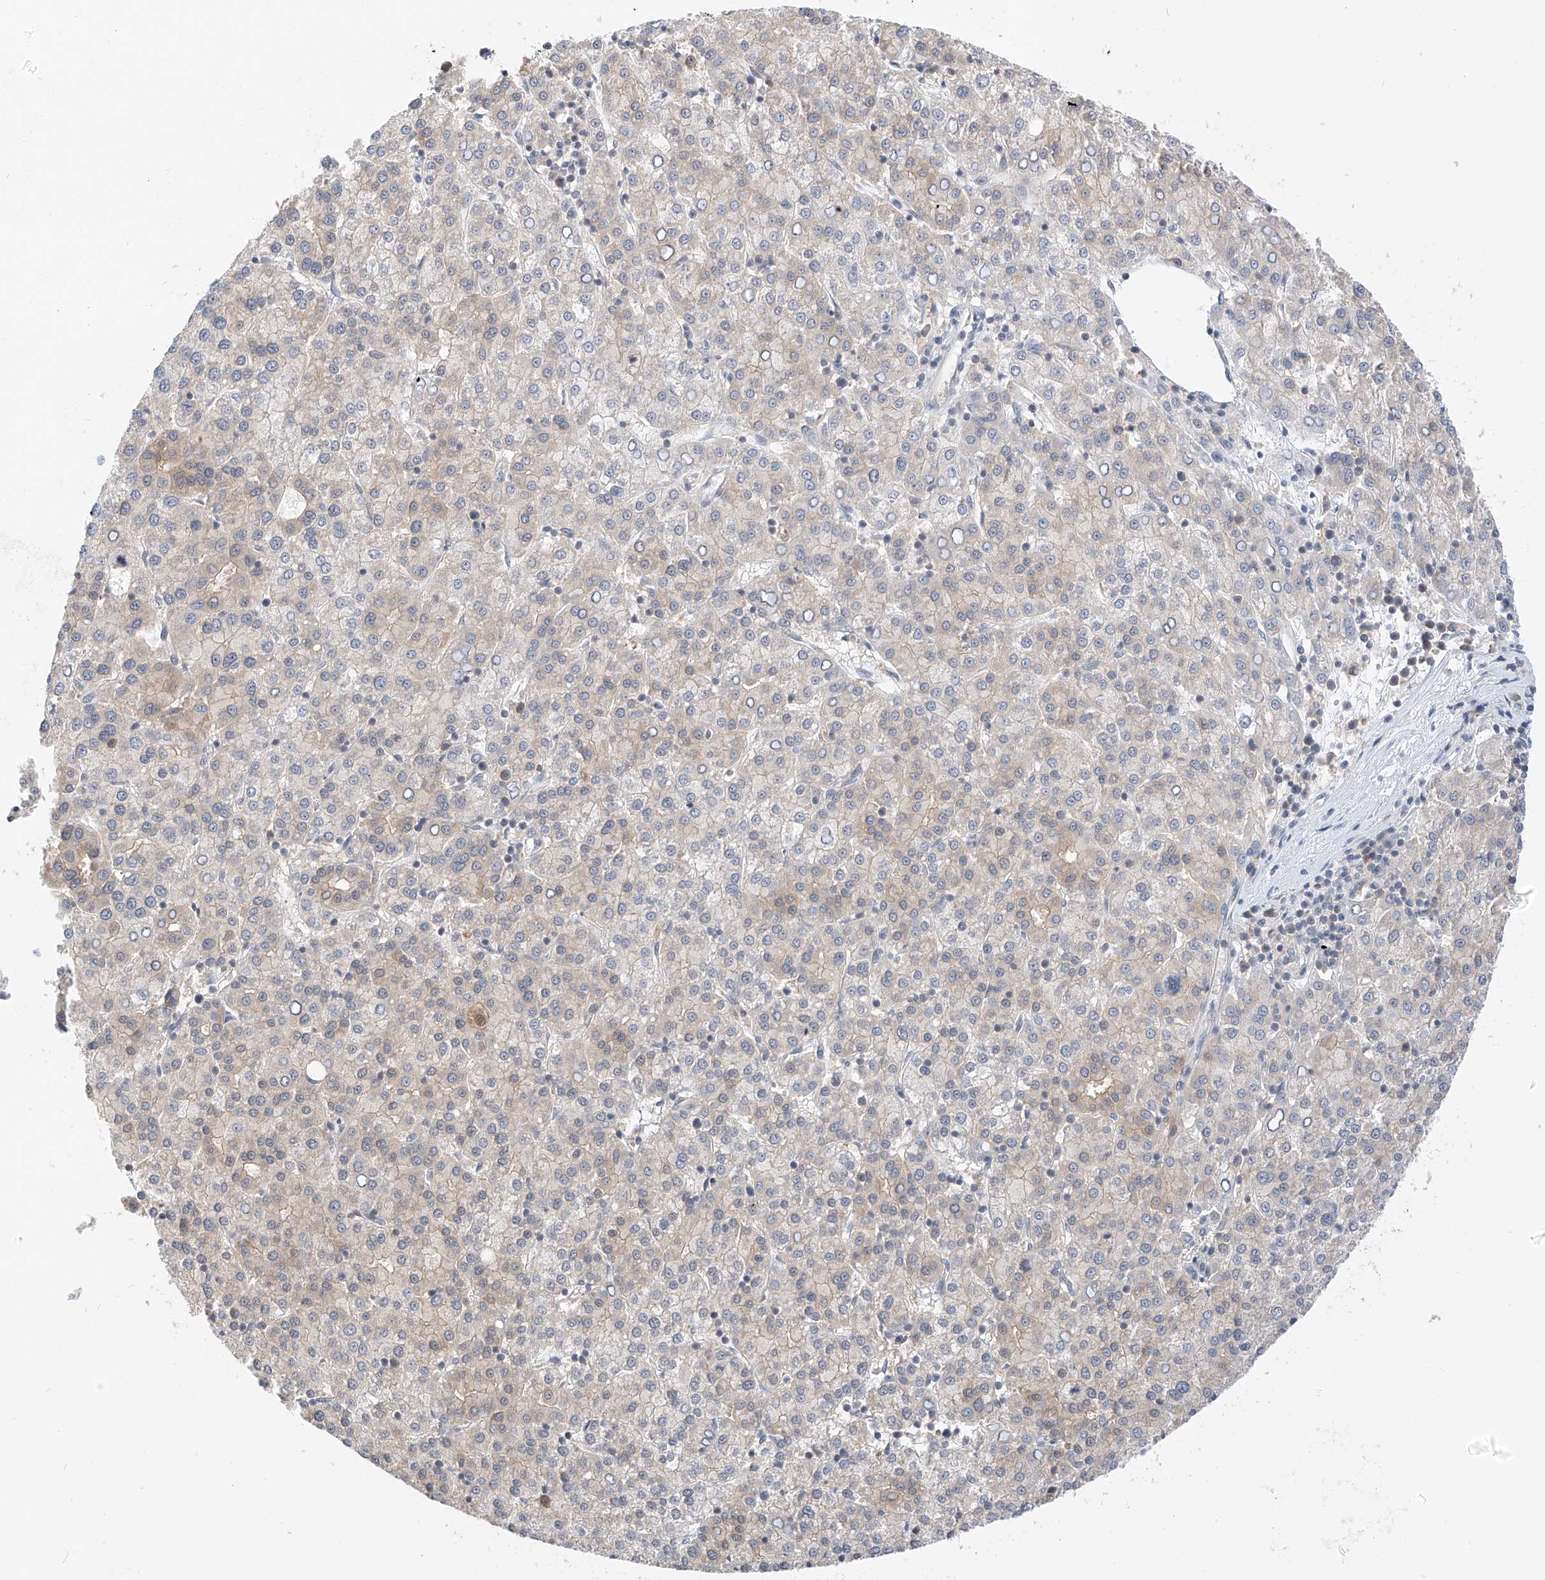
{"staining": {"intensity": "weak", "quantity": "25%-75%", "location": "cytoplasmic/membranous"}, "tissue": "liver cancer", "cell_type": "Tumor cells", "image_type": "cancer", "snomed": [{"axis": "morphology", "description": "Carcinoma, Hepatocellular, NOS"}, {"axis": "topography", "description": "Liver"}], "caption": "This is an image of immunohistochemistry staining of liver hepatocellular carcinoma, which shows weak expression in the cytoplasmic/membranous of tumor cells.", "gene": "PPA2", "patient": {"sex": "female", "age": 58}}